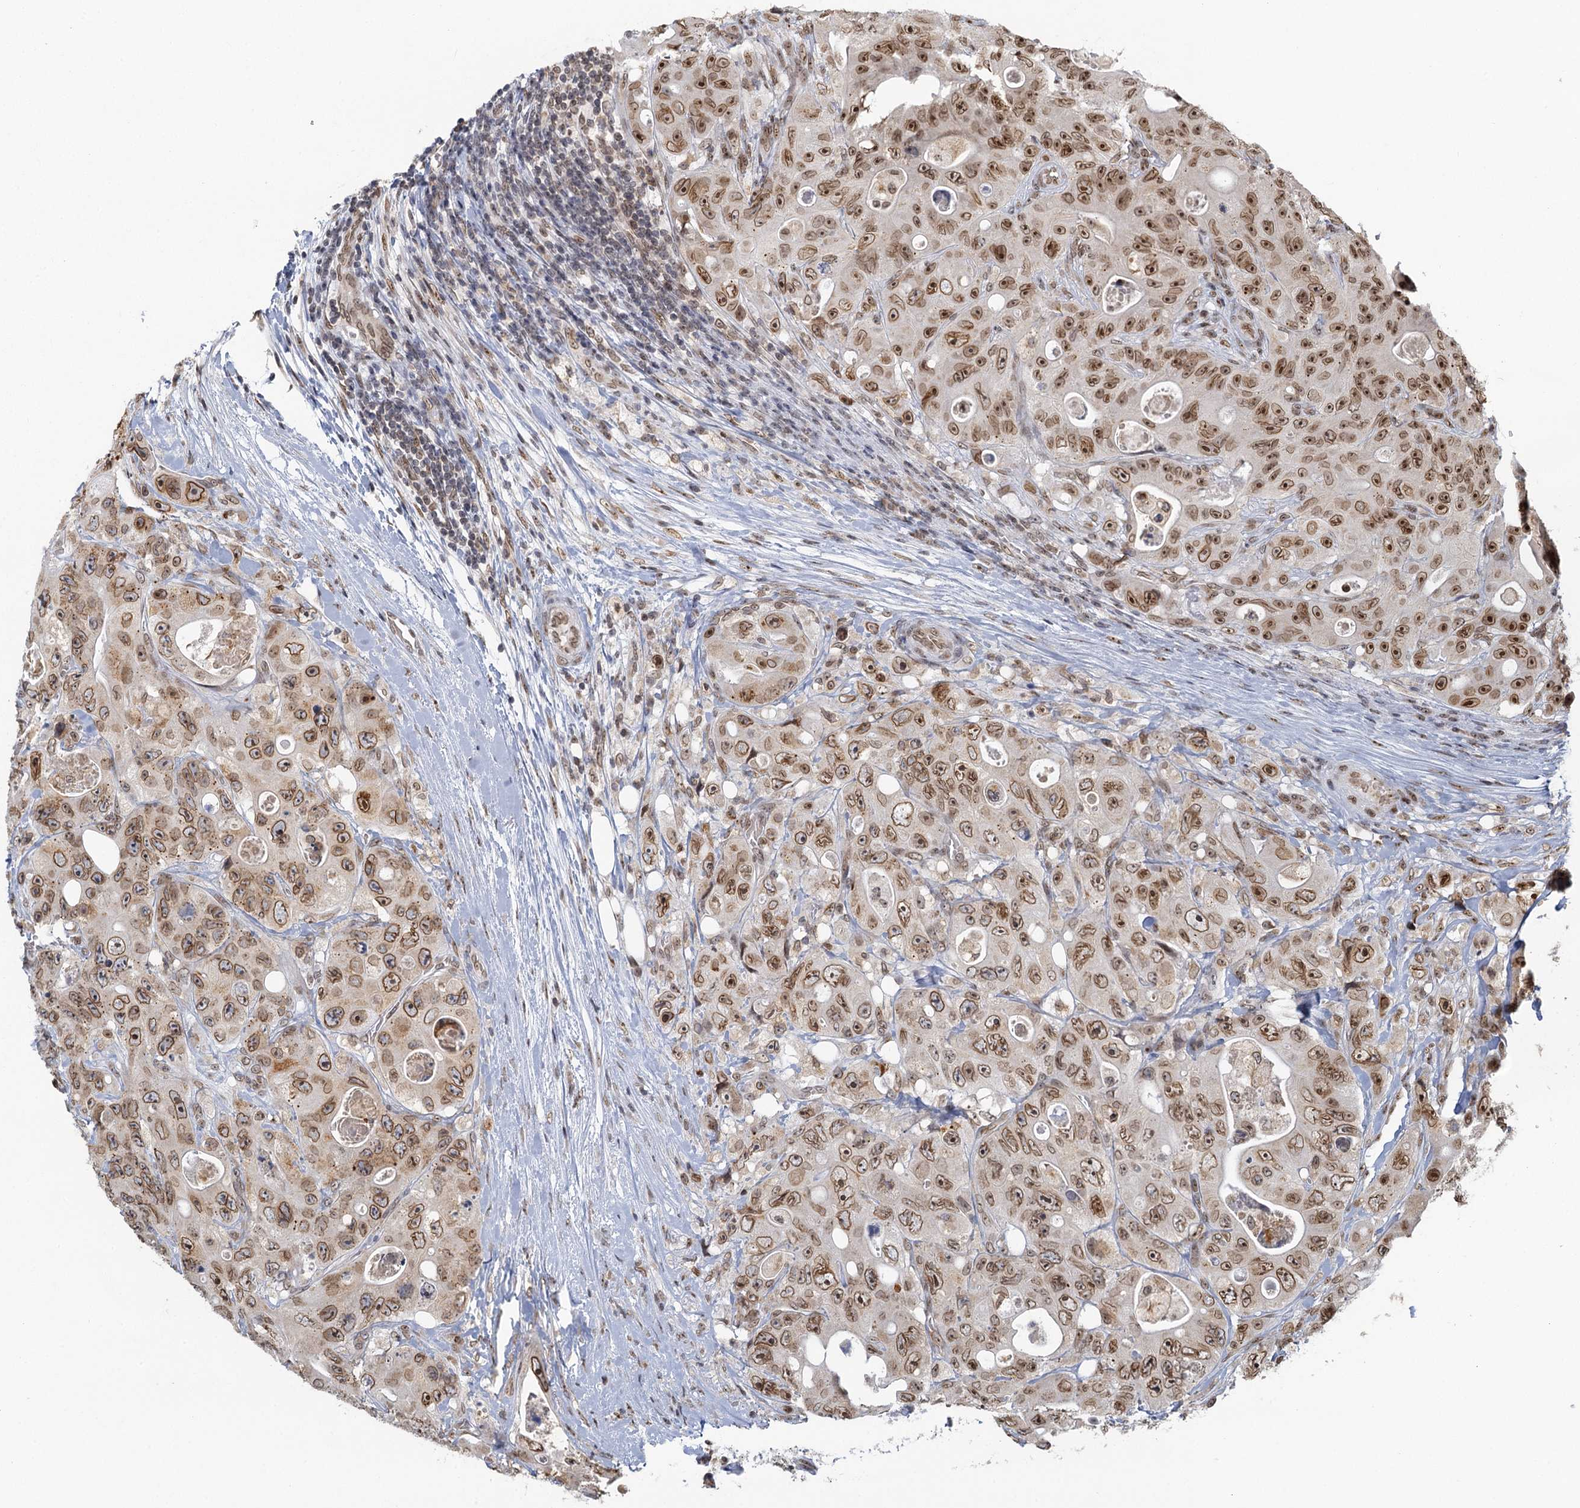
{"staining": {"intensity": "moderate", "quantity": ">75%", "location": "cytoplasmic/membranous,nuclear"}, "tissue": "colorectal cancer", "cell_type": "Tumor cells", "image_type": "cancer", "snomed": [{"axis": "morphology", "description": "Adenocarcinoma, NOS"}, {"axis": "topography", "description": "Colon"}], "caption": "A brown stain highlights moderate cytoplasmic/membranous and nuclear expression of a protein in human colorectal adenocarcinoma tumor cells. The protein of interest is shown in brown color, while the nuclei are stained blue.", "gene": "TREX1", "patient": {"sex": "female", "age": 46}}